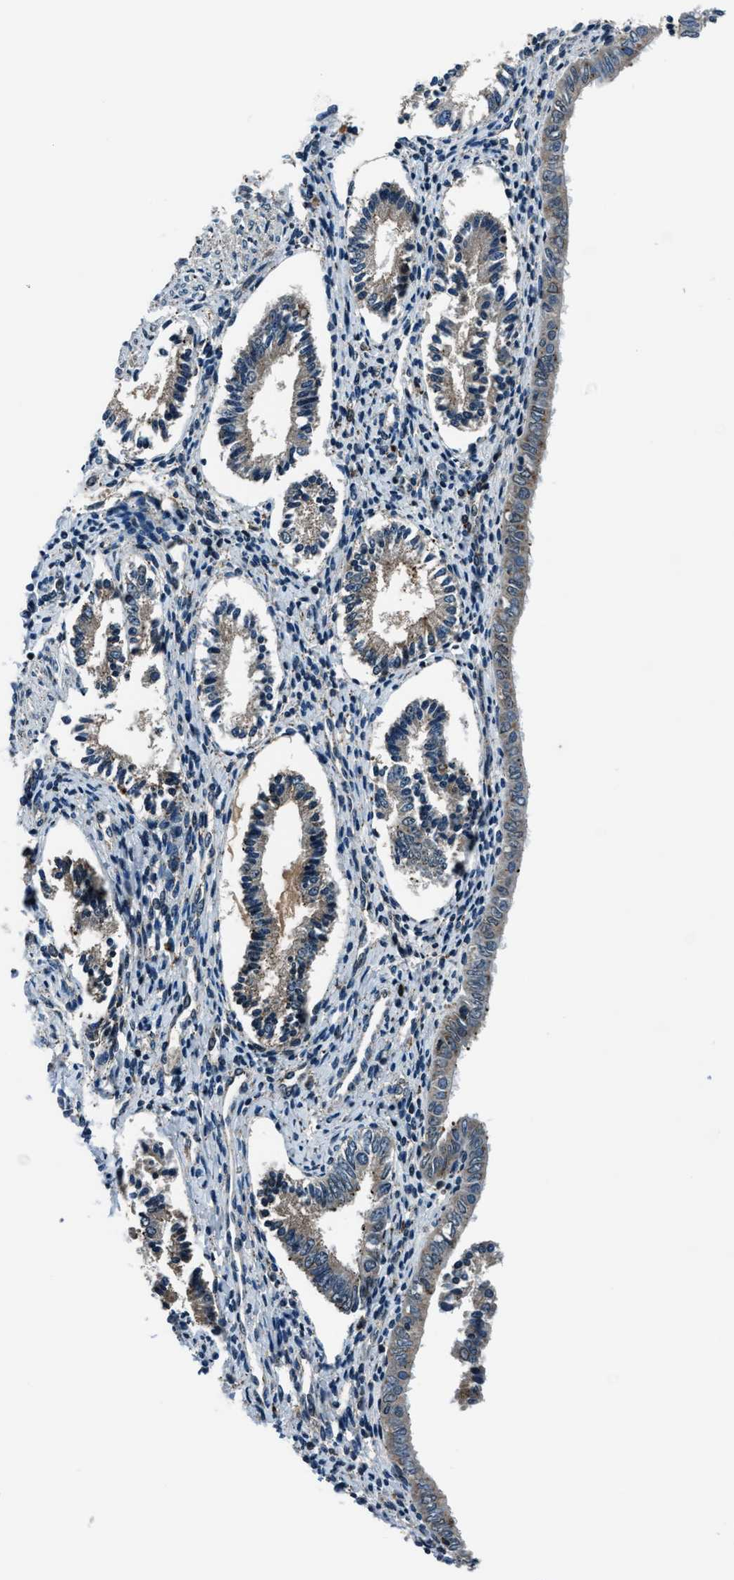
{"staining": {"intensity": "weak", "quantity": "<25%", "location": "nuclear"}, "tissue": "endometrium", "cell_type": "Cells in endometrial stroma", "image_type": "normal", "snomed": [{"axis": "morphology", "description": "Normal tissue, NOS"}, {"axis": "topography", "description": "Endometrium"}], "caption": "Immunohistochemistry histopathology image of benign endometrium: endometrium stained with DAB exhibits no significant protein staining in cells in endometrial stroma.", "gene": "ACTL9", "patient": {"sex": "female", "age": 42}}